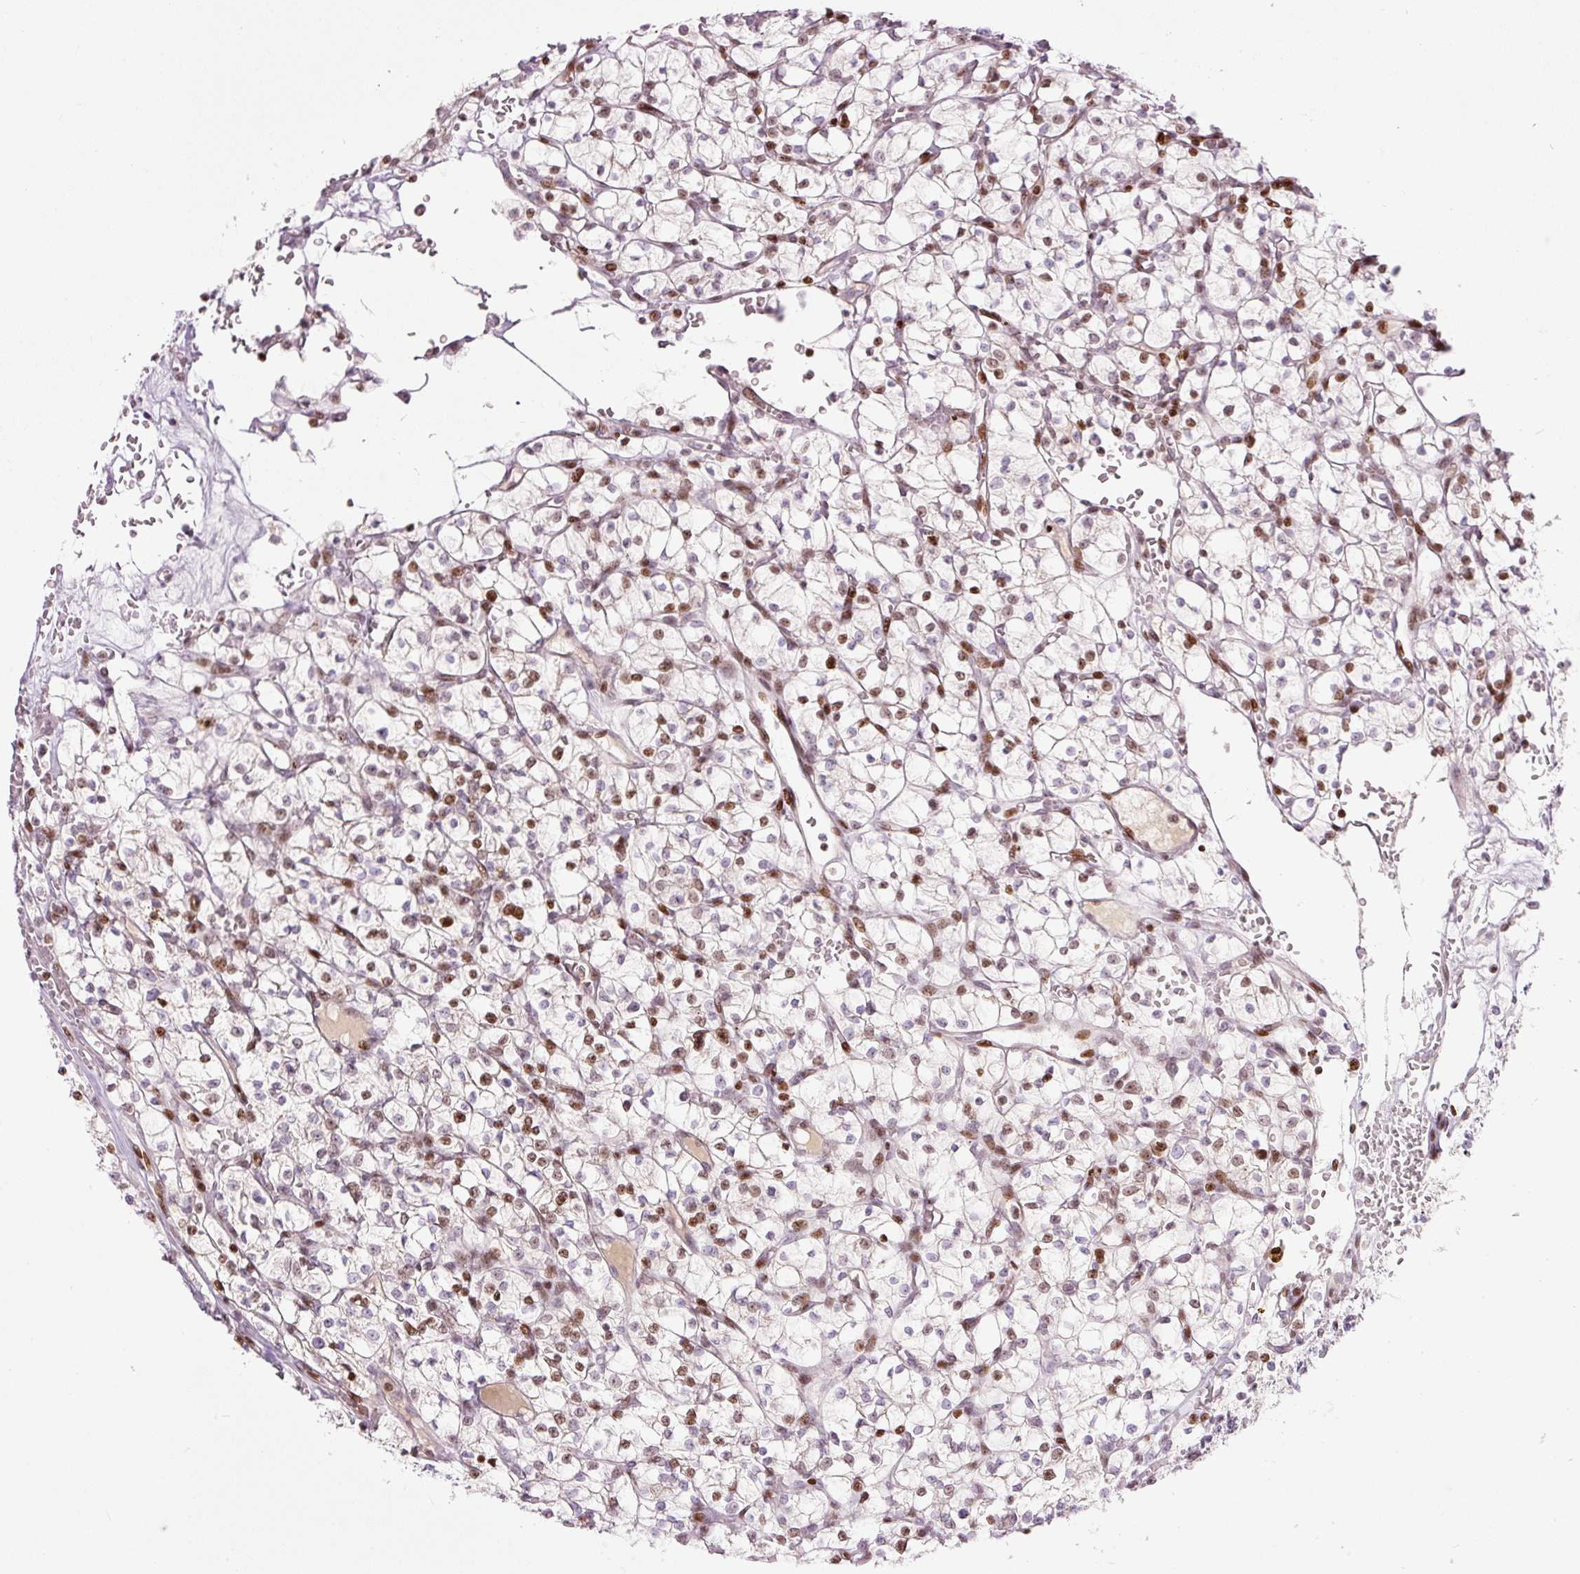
{"staining": {"intensity": "moderate", "quantity": "25%-75%", "location": "nuclear"}, "tissue": "renal cancer", "cell_type": "Tumor cells", "image_type": "cancer", "snomed": [{"axis": "morphology", "description": "Adenocarcinoma, NOS"}, {"axis": "topography", "description": "Kidney"}], "caption": "Immunohistochemistry (IHC) micrograph of human renal cancer (adenocarcinoma) stained for a protein (brown), which demonstrates medium levels of moderate nuclear expression in about 25%-75% of tumor cells.", "gene": "TMEM177", "patient": {"sex": "female", "age": 64}}